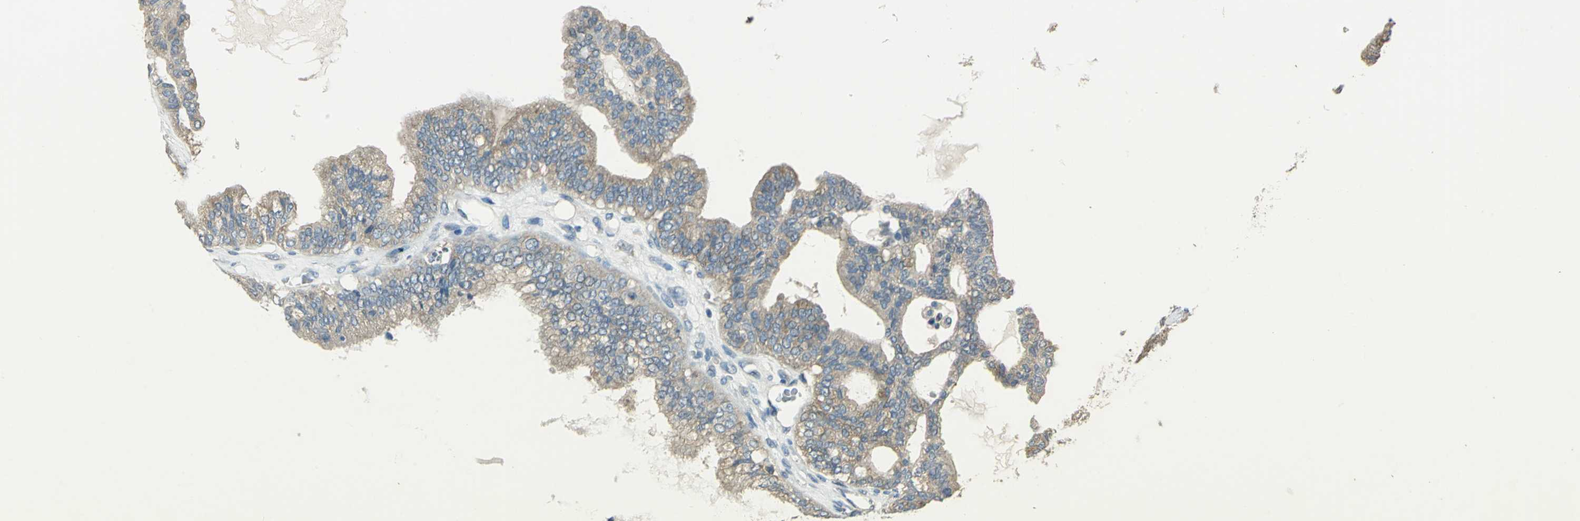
{"staining": {"intensity": "moderate", "quantity": ">75%", "location": "cytoplasmic/membranous"}, "tissue": "ovarian cancer", "cell_type": "Tumor cells", "image_type": "cancer", "snomed": [{"axis": "morphology", "description": "Carcinoma, NOS"}, {"axis": "morphology", "description": "Carcinoma, endometroid"}, {"axis": "topography", "description": "Ovary"}], "caption": "Immunohistochemistry image of neoplastic tissue: ovarian cancer stained using immunohistochemistry (IHC) demonstrates medium levels of moderate protein expression localized specifically in the cytoplasmic/membranous of tumor cells, appearing as a cytoplasmic/membranous brown color.", "gene": "SHC2", "patient": {"sex": "female", "age": 50}}